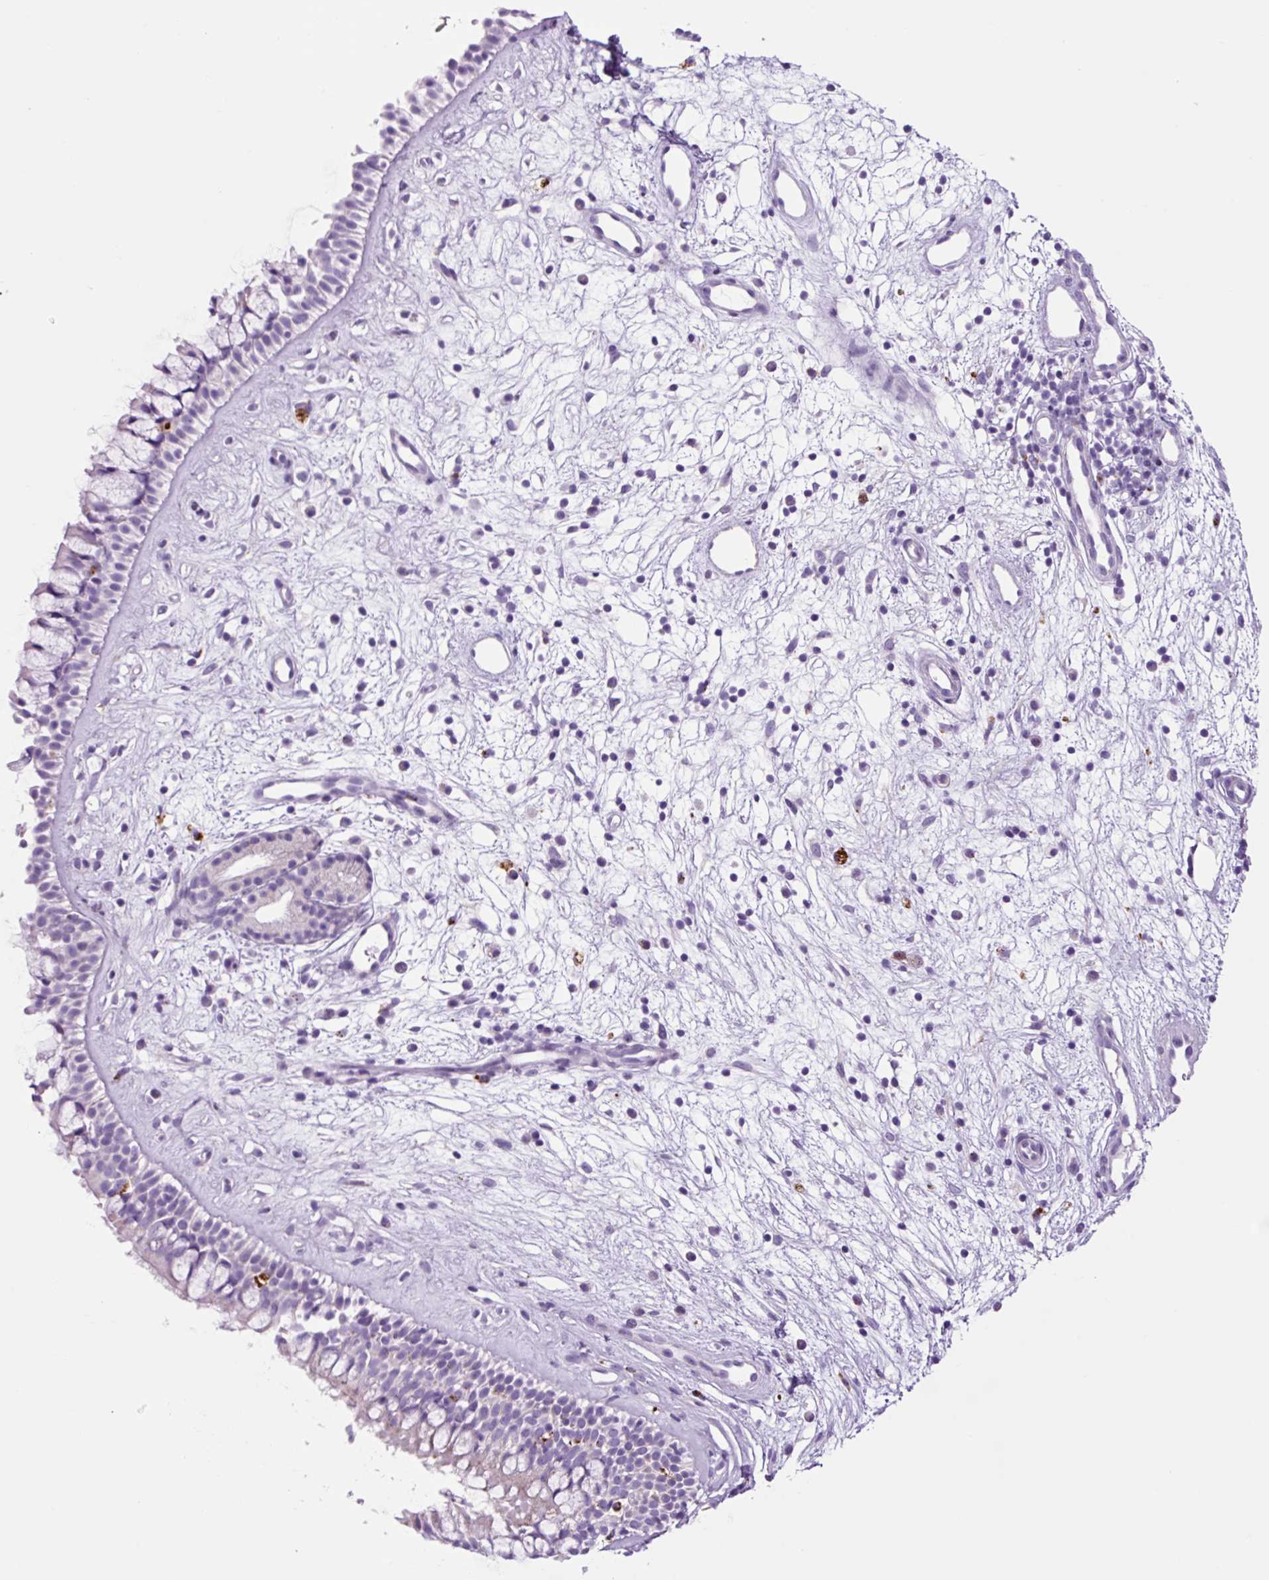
{"staining": {"intensity": "weak", "quantity": "<25%", "location": "cytoplasmic/membranous"}, "tissue": "nasopharynx", "cell_type": "Respiratory epithelial cells", "image_type": "normal", "snomed": [{"axis": "morphology", "description": "Normal tissue, NOS"}, {"axis": "topography", "description": "Nasopharynx"}], "caption": "Image shows no protein expression in respiratory epithelial cells of benign nasopharynx. (Immunohistochemistry (ihc), brightfield microscopy, high magnification).", "gene": "LCN10", "patient": {"sex": "male", "age": 32}}